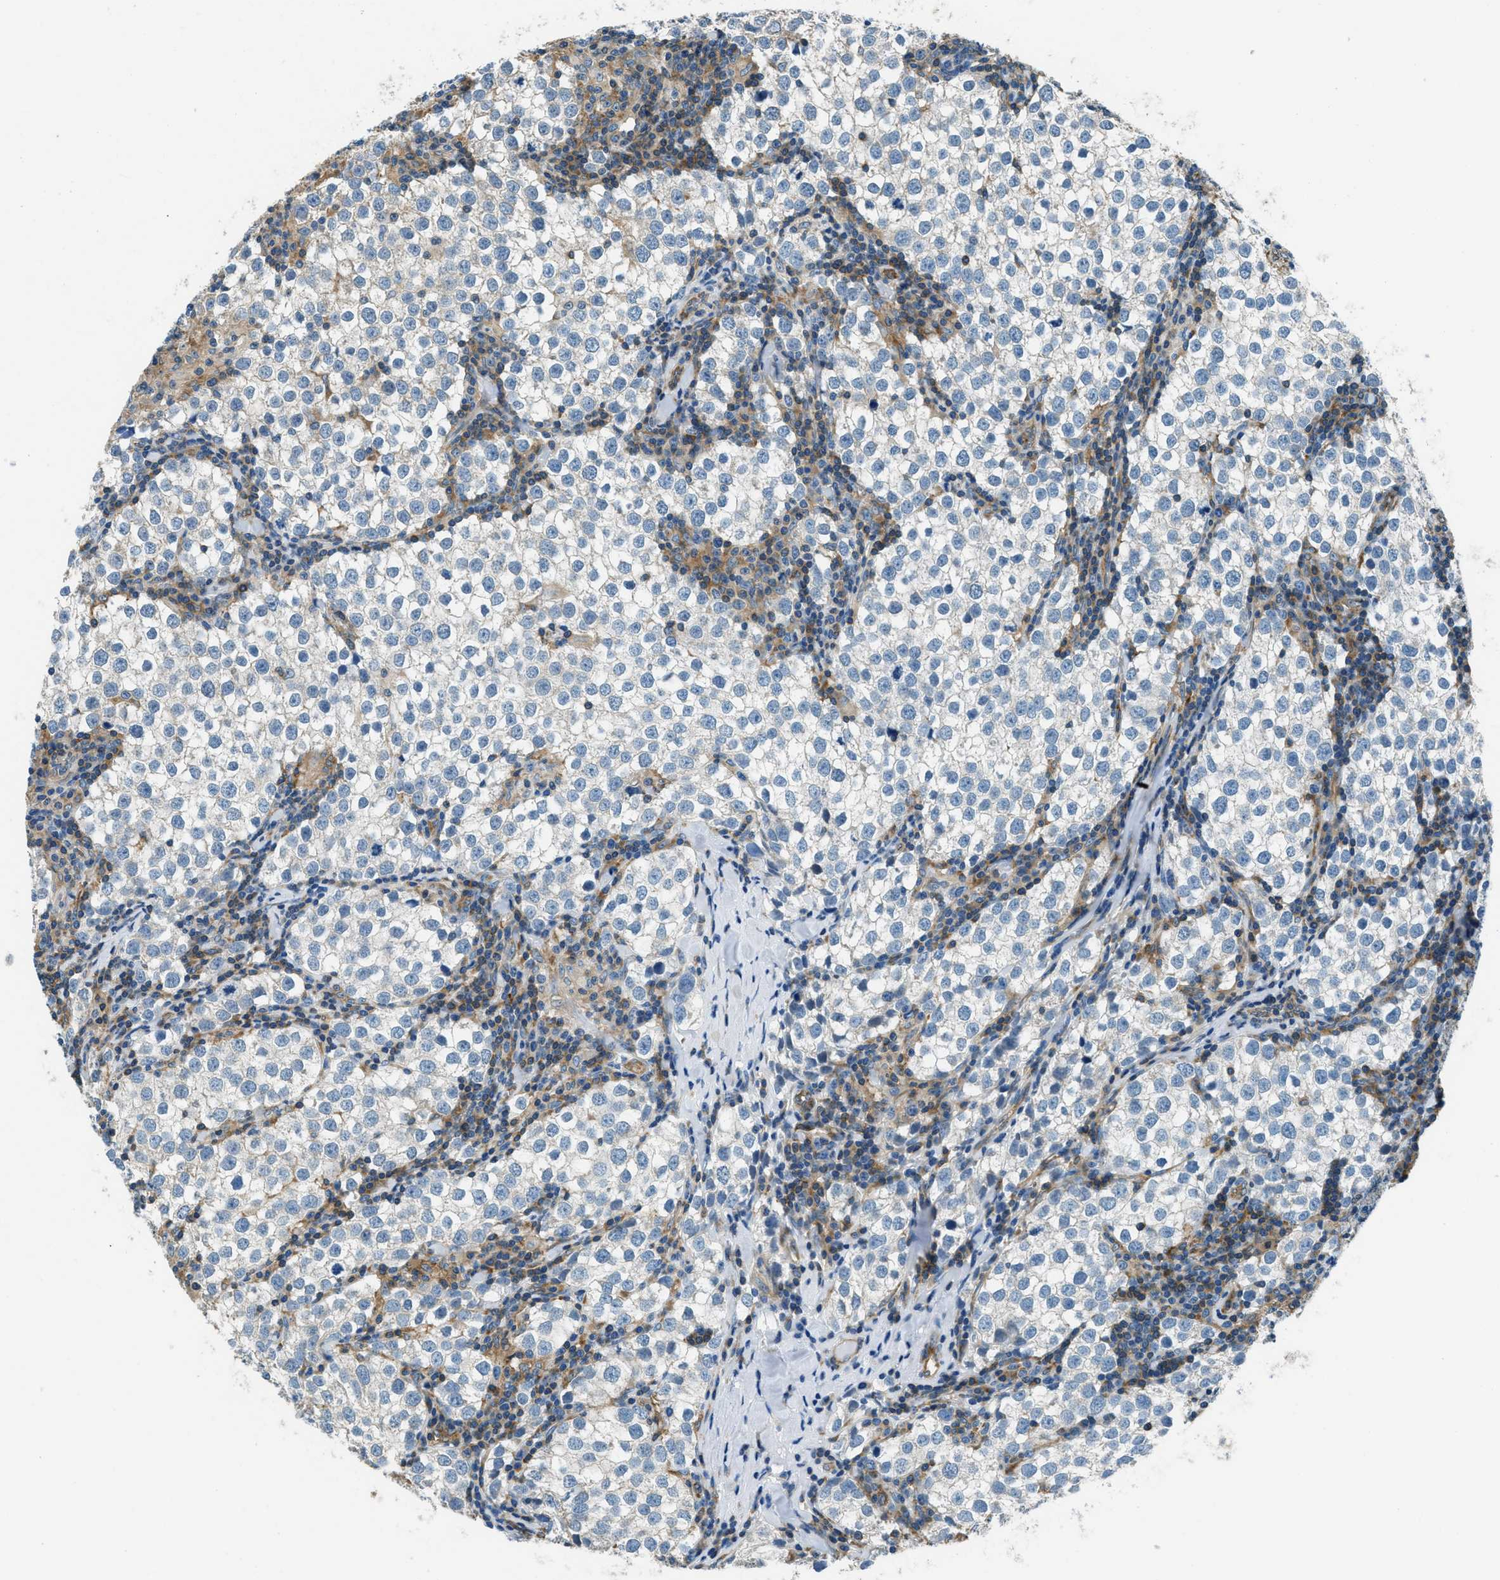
{"staining": {"intensity": "negative", "quantity": "none", "location": "none"}, "tissue": "testis cancer", "cell_type": "Tumor cells", "image_type": "cancer", "snomed": [{"axis": "morphology", "description": "Seminoma, NOS"}, {"axis": "morphology", "description": "Carcinoma, Embryonal, NOS"}, {"axis": "topography", "description": "Testis"}], "caption": "Embryonal carcinoma (testis) stained for a protein using immunohistochemistry shows no expression tumor cells.", "gene": "GIMAP8", "patient": {"sex": "male", "age": 36}}